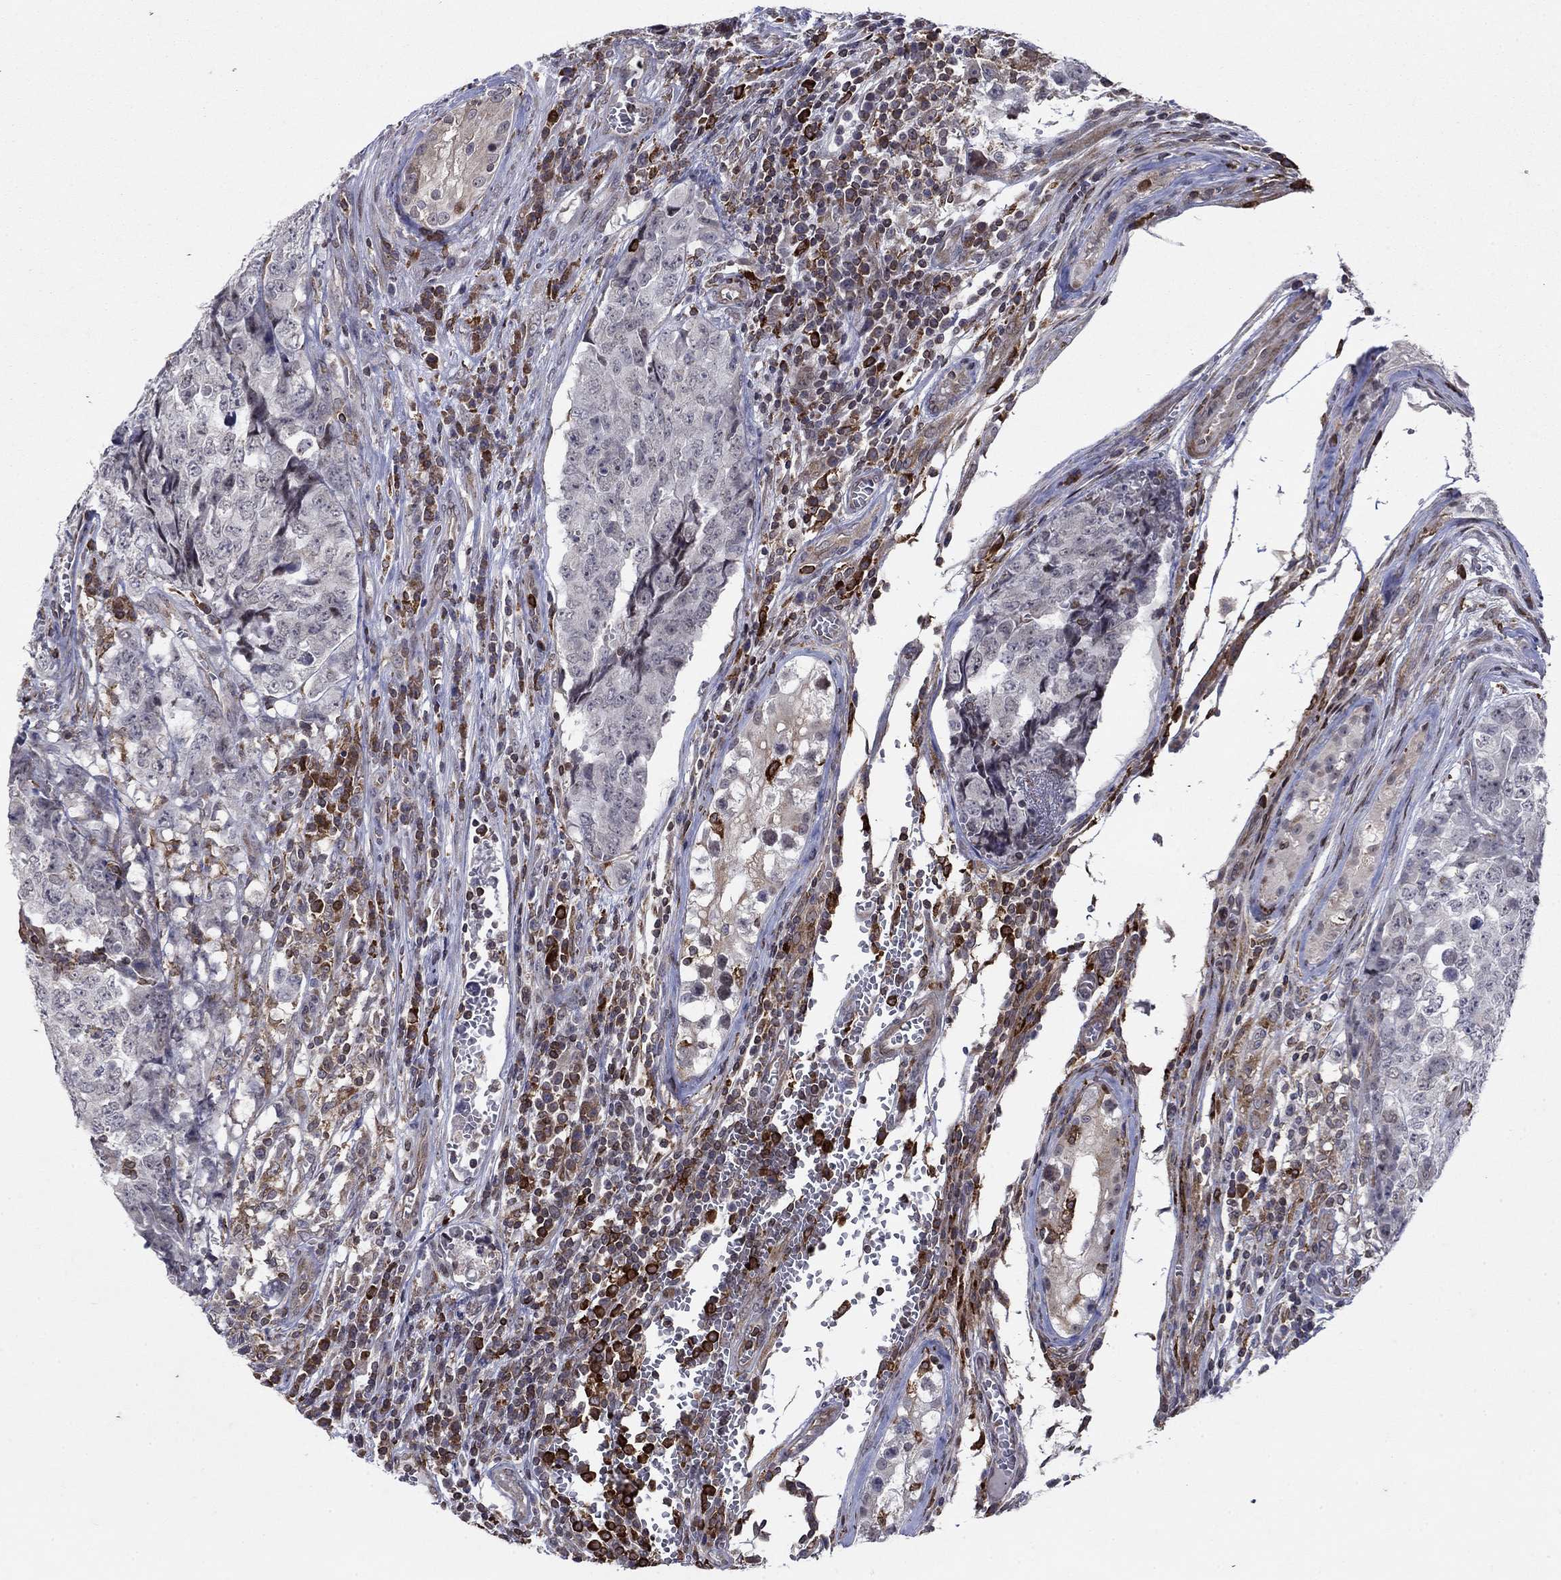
{"staining": {"intensity": "negative", "quantity": "none", "location": "none"}, "tissue": "testis cancer", "cell_type": "Tumor cells", "image_type": "cancer", "snomed": [{"axis": "morphology", "description": "Carcinoma, Embryonal, NOS"}, {"axis": "topography", "description": "Testis"}], "caption": "IHC photomicrograph of human testis embryonal carcinoma stained for a protein (brown), which demonstrates no positivity in tumor cells.", "gene": "DHRS7", "patient": {"sex": "male", "age": 23}}